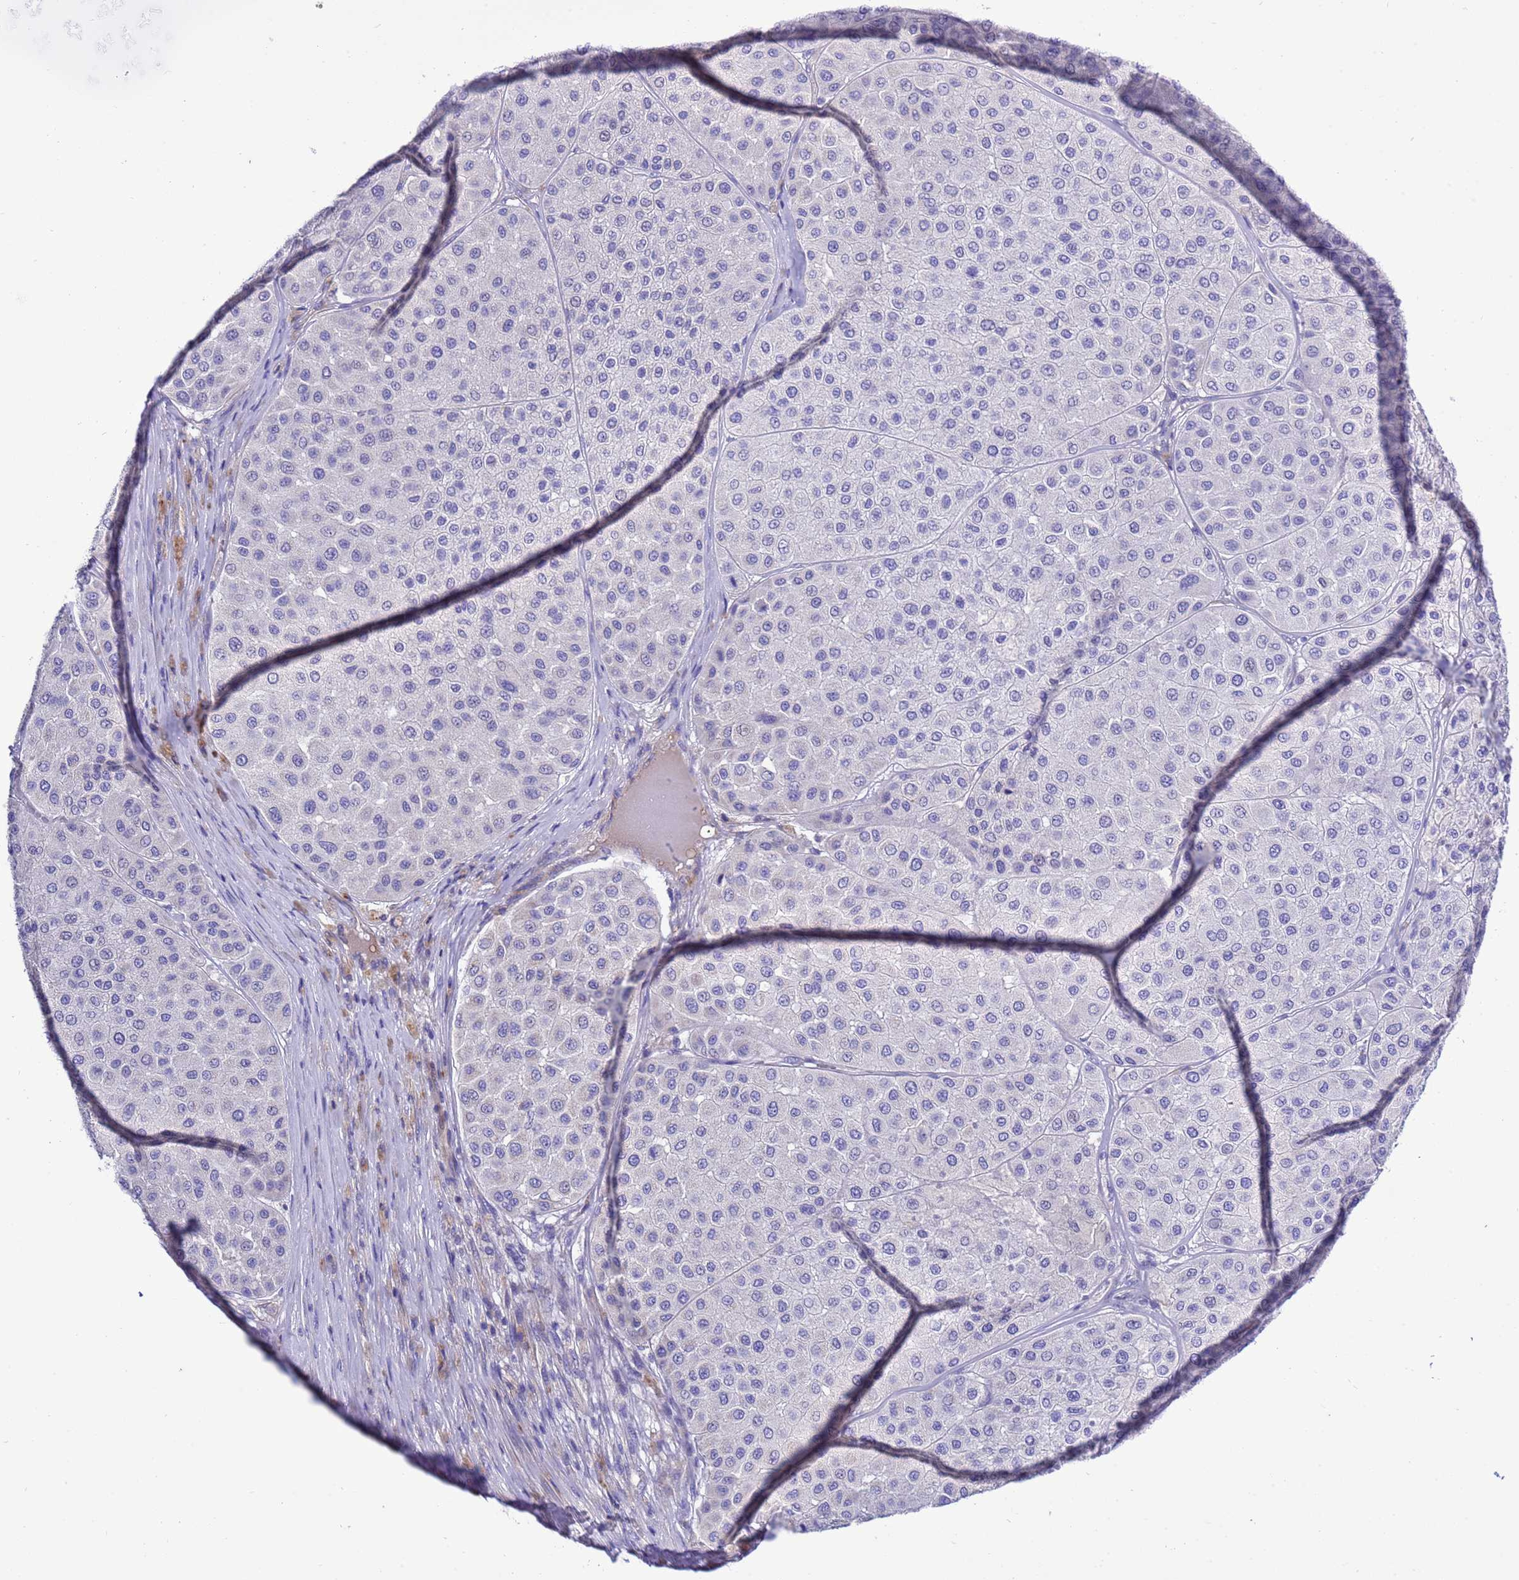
{"staining": {"intensity": "negative", "quantity": "none", "location": "none"}, "tissue": "melanoma", "cell_type": "Tumor cells", "image_type": "cancer", "snomed": [{"axis": "morphology", "description": "Malignant melanoma, Metastatic site"}, {"axis": "topography", "description": "Smooth muscle"}], "caption": "Tumor cells show no significant expression in malignant melanoma (metastatic site).", "gene": "KICS2", "patient": {"sex": "male", "age": 41}}